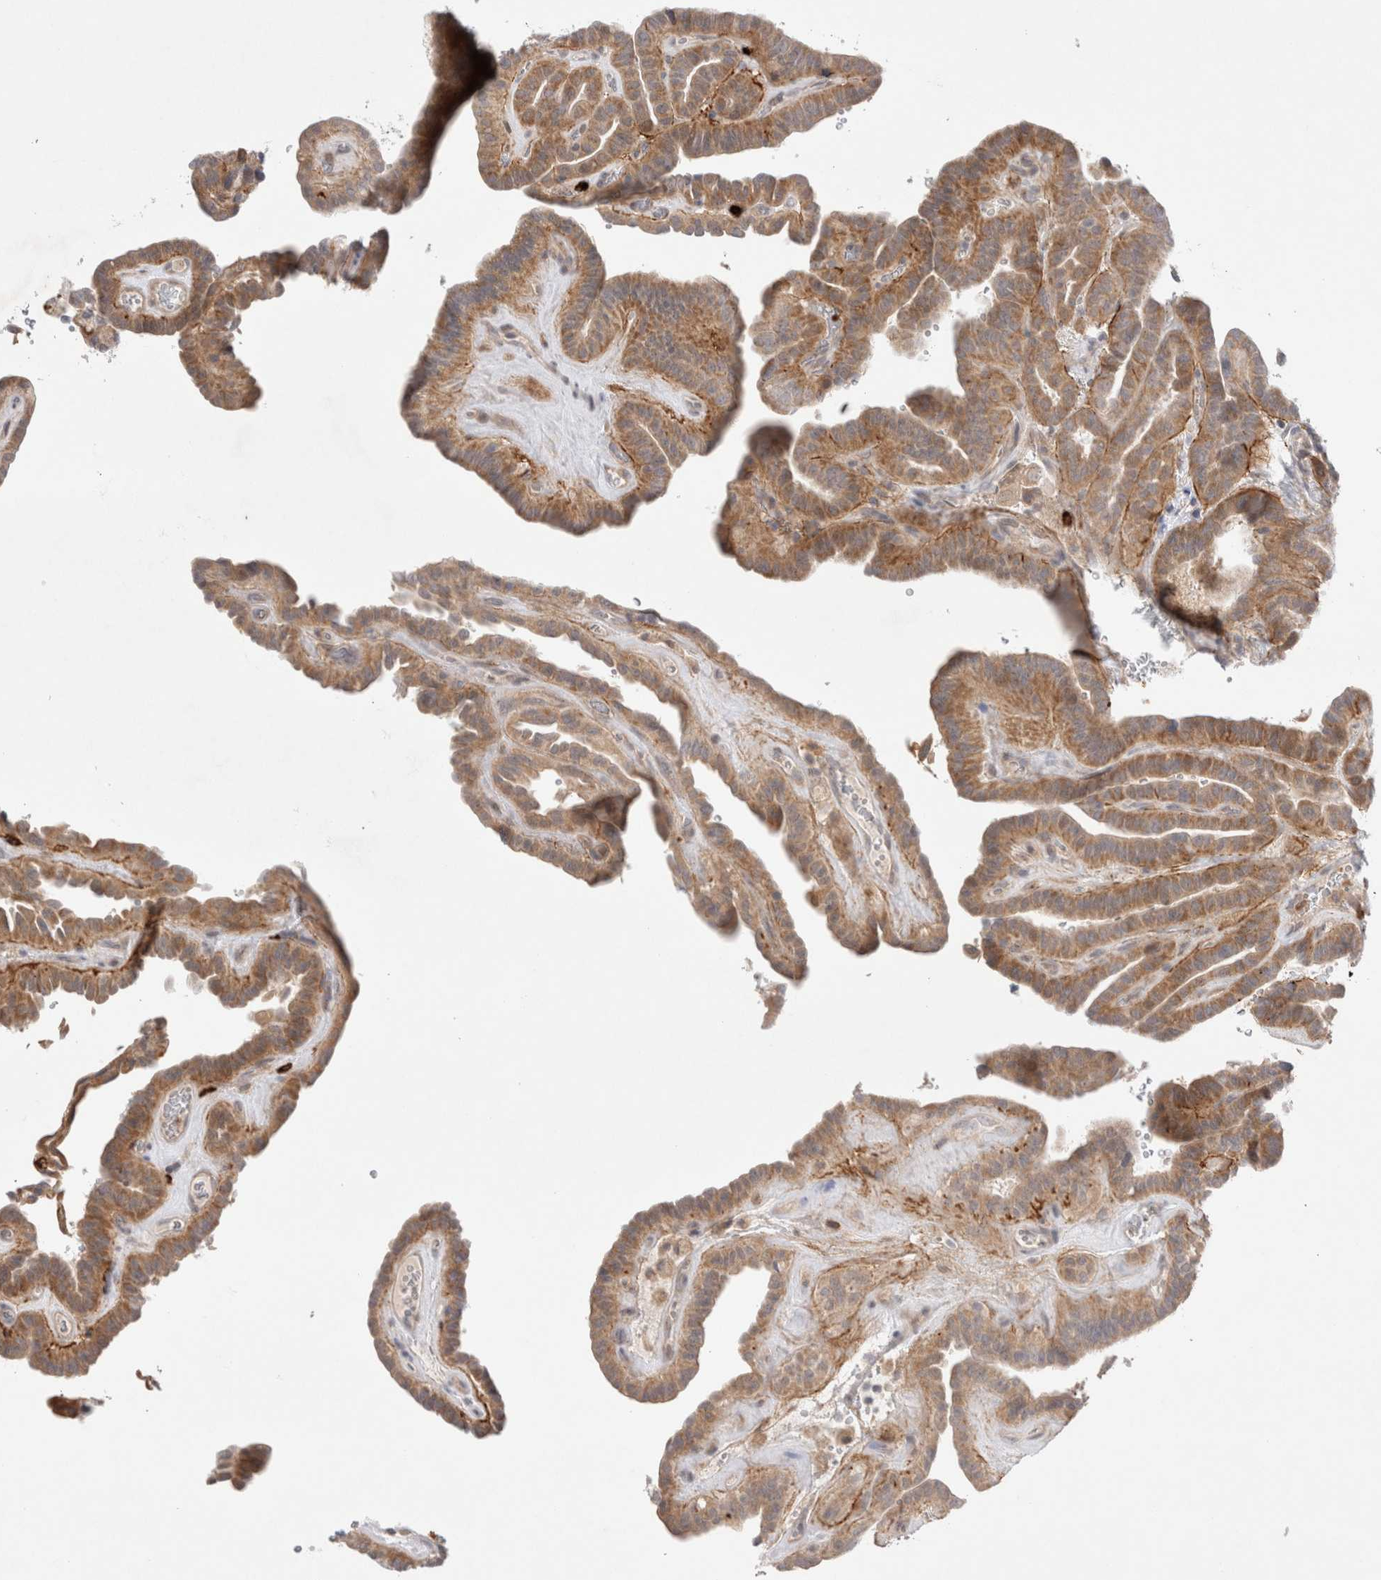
{"staining": {"intensity": "moderate", "quantity": "25%-75%", "location": "cytoplasmic/membranous"}, "tissue": "thyroid cancer", "cell_type": "Tumor cells", "image_type": "cancer", "snomed": [{"axis": "morphology", "description": "Papillary adenocarcinoma, NOS"}, {"axis": "topography", "description": "Thyroid gland"}], "caption": "Brown immunohistochemical staining in human thyroid cancer reveals moderate cytoplasmic/membranous expression in about 25%-75% of tumor cells. Using DAB (brown) and hematoxylin (blue) stains, captured at high magnification using brightfield microscopy.", "gene": "GSDMB", "patient": {"sex": "male", "age": 77}}